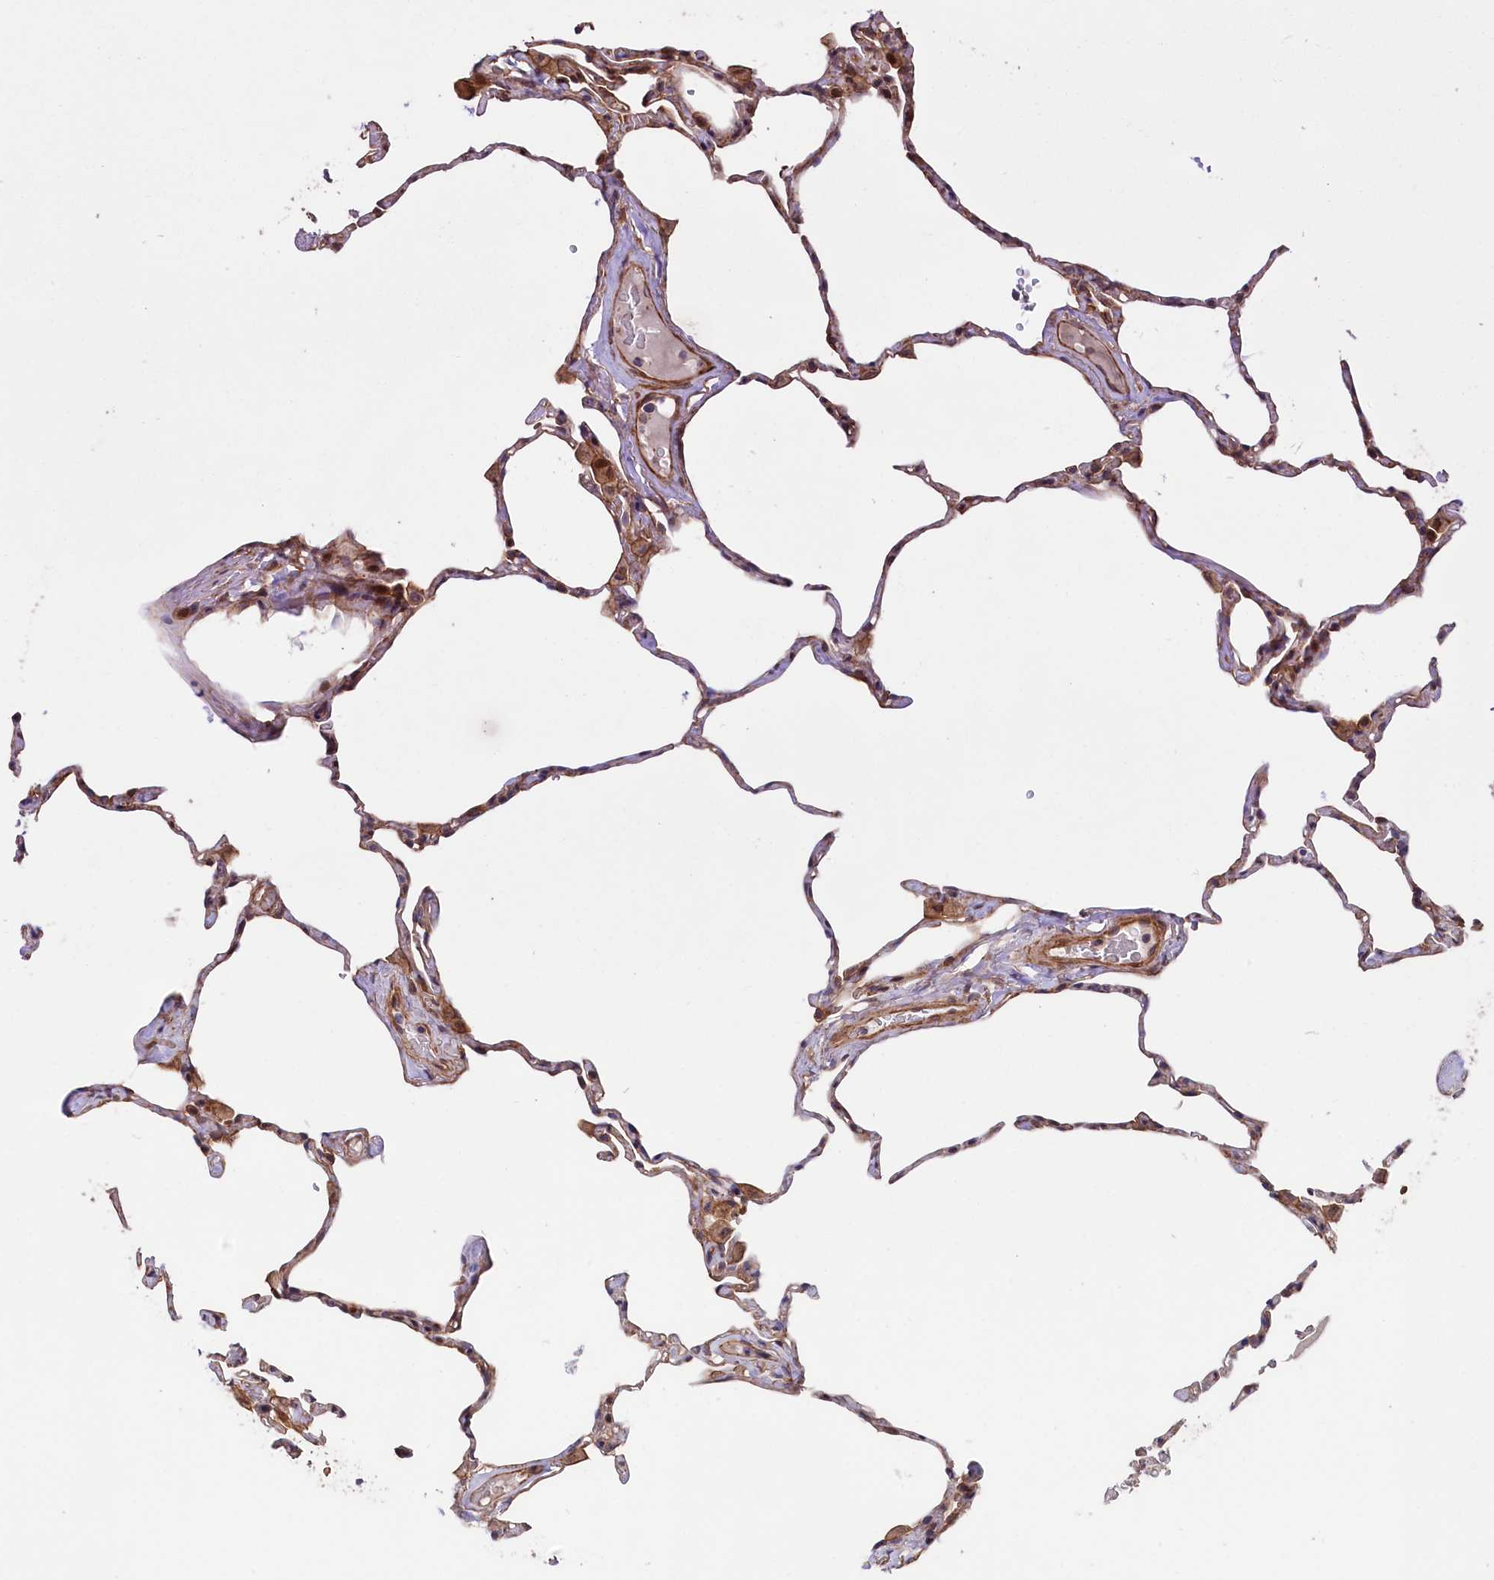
{"staining": {"intensity": "moderate", "quantity": "25%-75%", "location": "cytoplasmic/membranous"}, "tissue": "lung", "cell_type": "Alveolar cells", "image_type": "normal", "snomed": [{"axis": "morphology", "description": "Normal tissue, NOS"}, {"axis": "topography", "description": "Lung"}], "caption": "High-power microscopy captured an IHC image of benign lung, revealing moderate cytoplasmic/membranous positivity in approximately 25%-75% of alveolar cells.", "gene": "TNKS1BP1", "patient": {"sex": "male", "age": 65}}